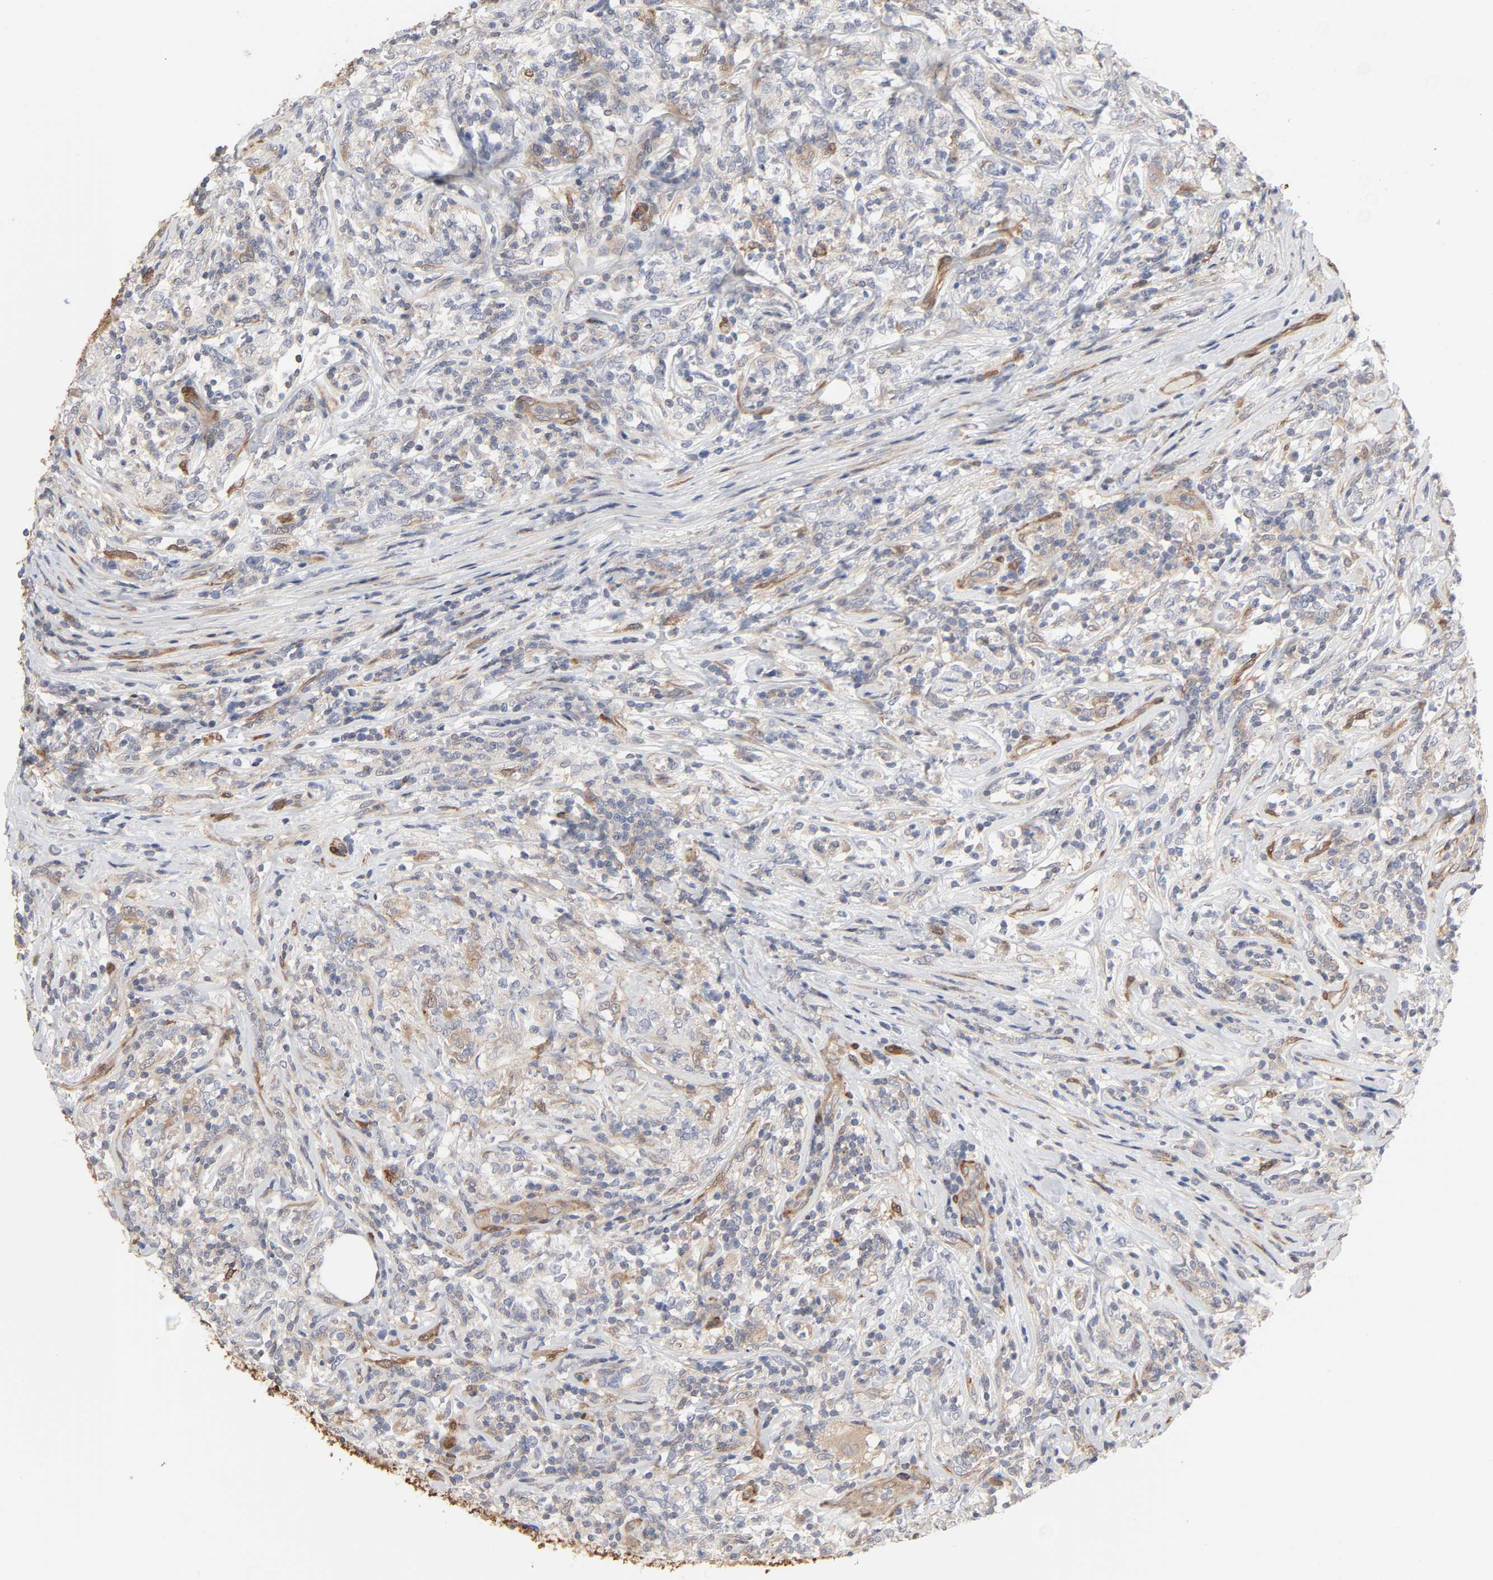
{"staining": {"intensity": "weak", "quantity": "<25%", "location": "cytoplasmic/membranous"}, "tissue": "lymphoma", "cell_type": "Tumor cells", "image_type": "cancer", "snomed": [{"axis": "morphology", "description": "Malignant lymphoma, non-Hodgkin's type, High grade"}, {"axis": "topography", "description": "Lymph node"}], "caption": "Tumor cells show no significant protein positivity in lymphoma.", "gene": "NDRG2", "patient": {"sex": "female", "age": 84}}